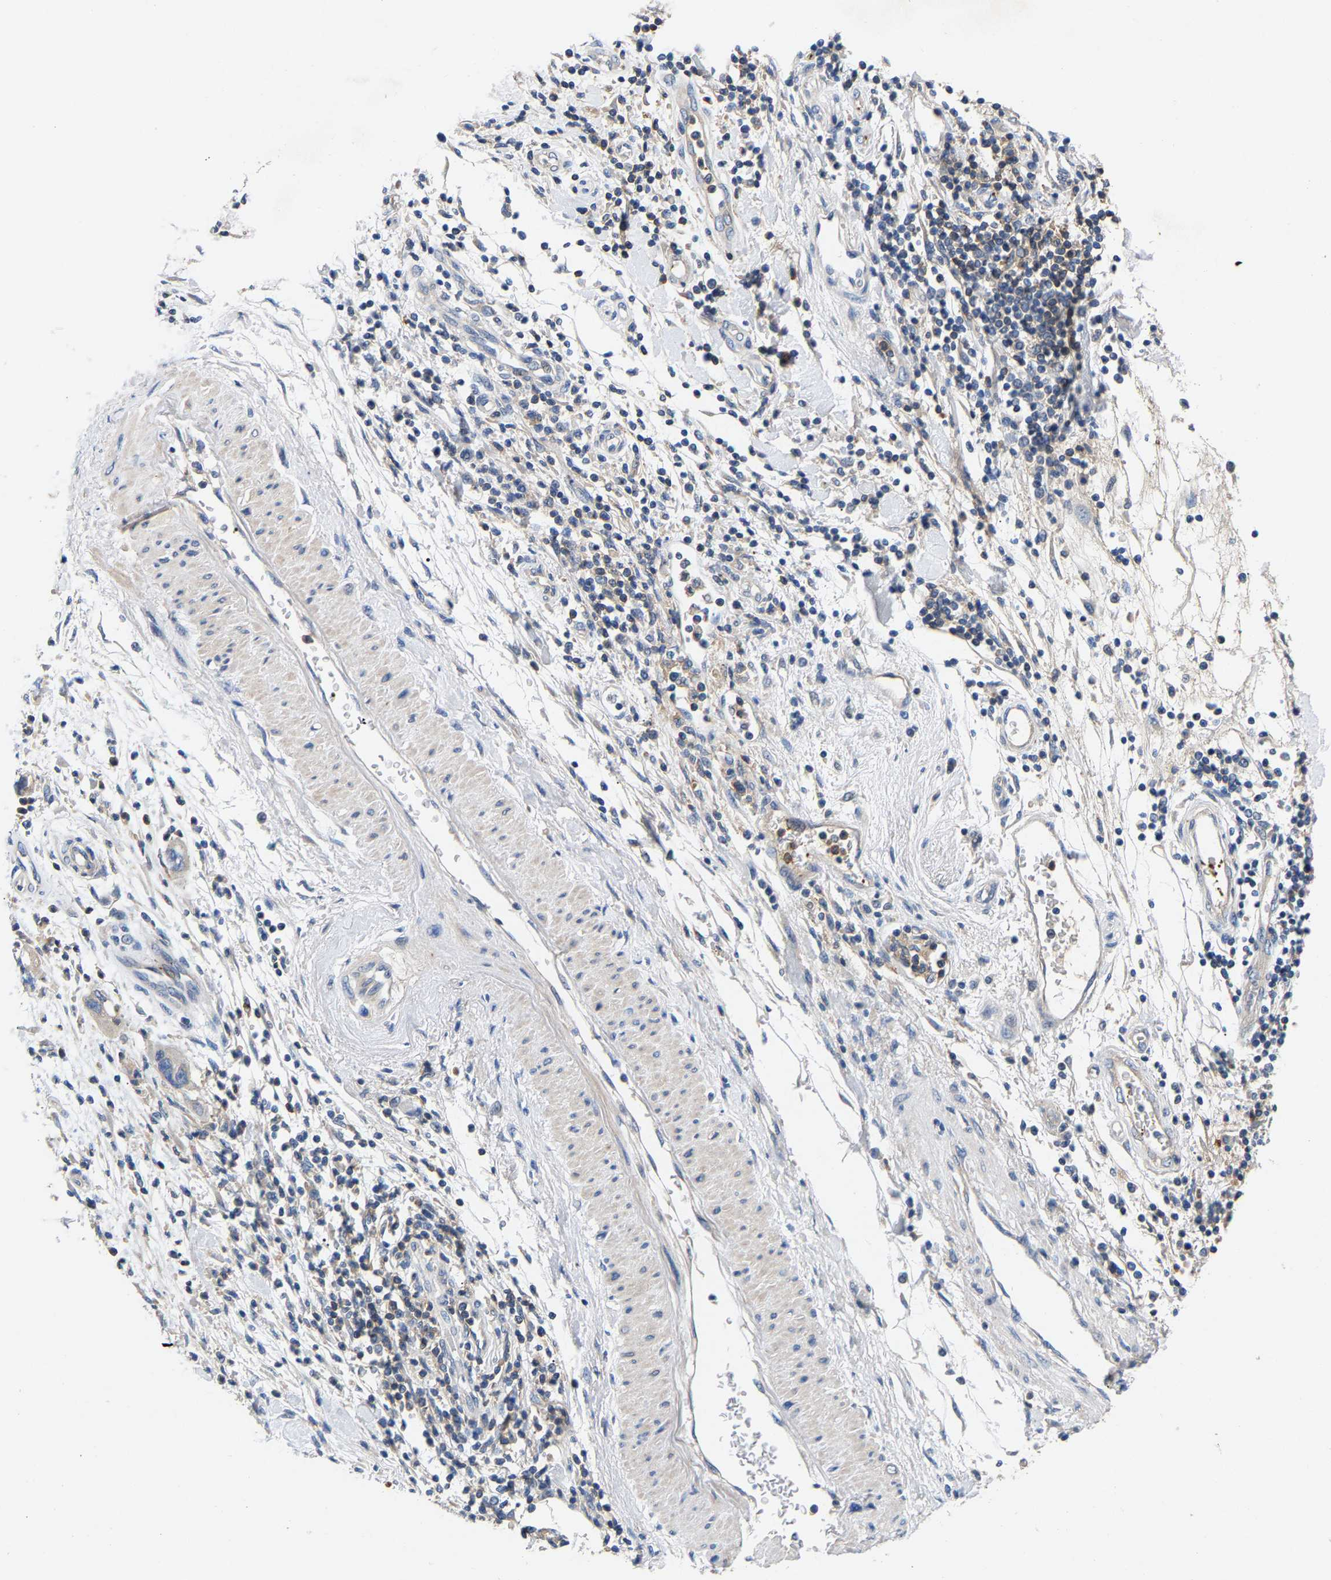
{"staining": {"intensity": "negative", "quantity": "none", "location": "none"}, "tissue": "pancreatic cancer", "cell_type": "Tumor cells", "image_type": "cancer", "snomed": [{"axis": "morphology", "description": "Normal tissue, NOS"}, {"axis": "morphology", "description": "Adenocarcinoma, NOS"}, {"axis": "topography", "description": "Pancreas"}], "caption": "IHC of human pancreatic adenocarcinoma exhibits no expression in tumor cells.", "gene": "CCDC171", "patient": {"sex": "female", "age": 71}}